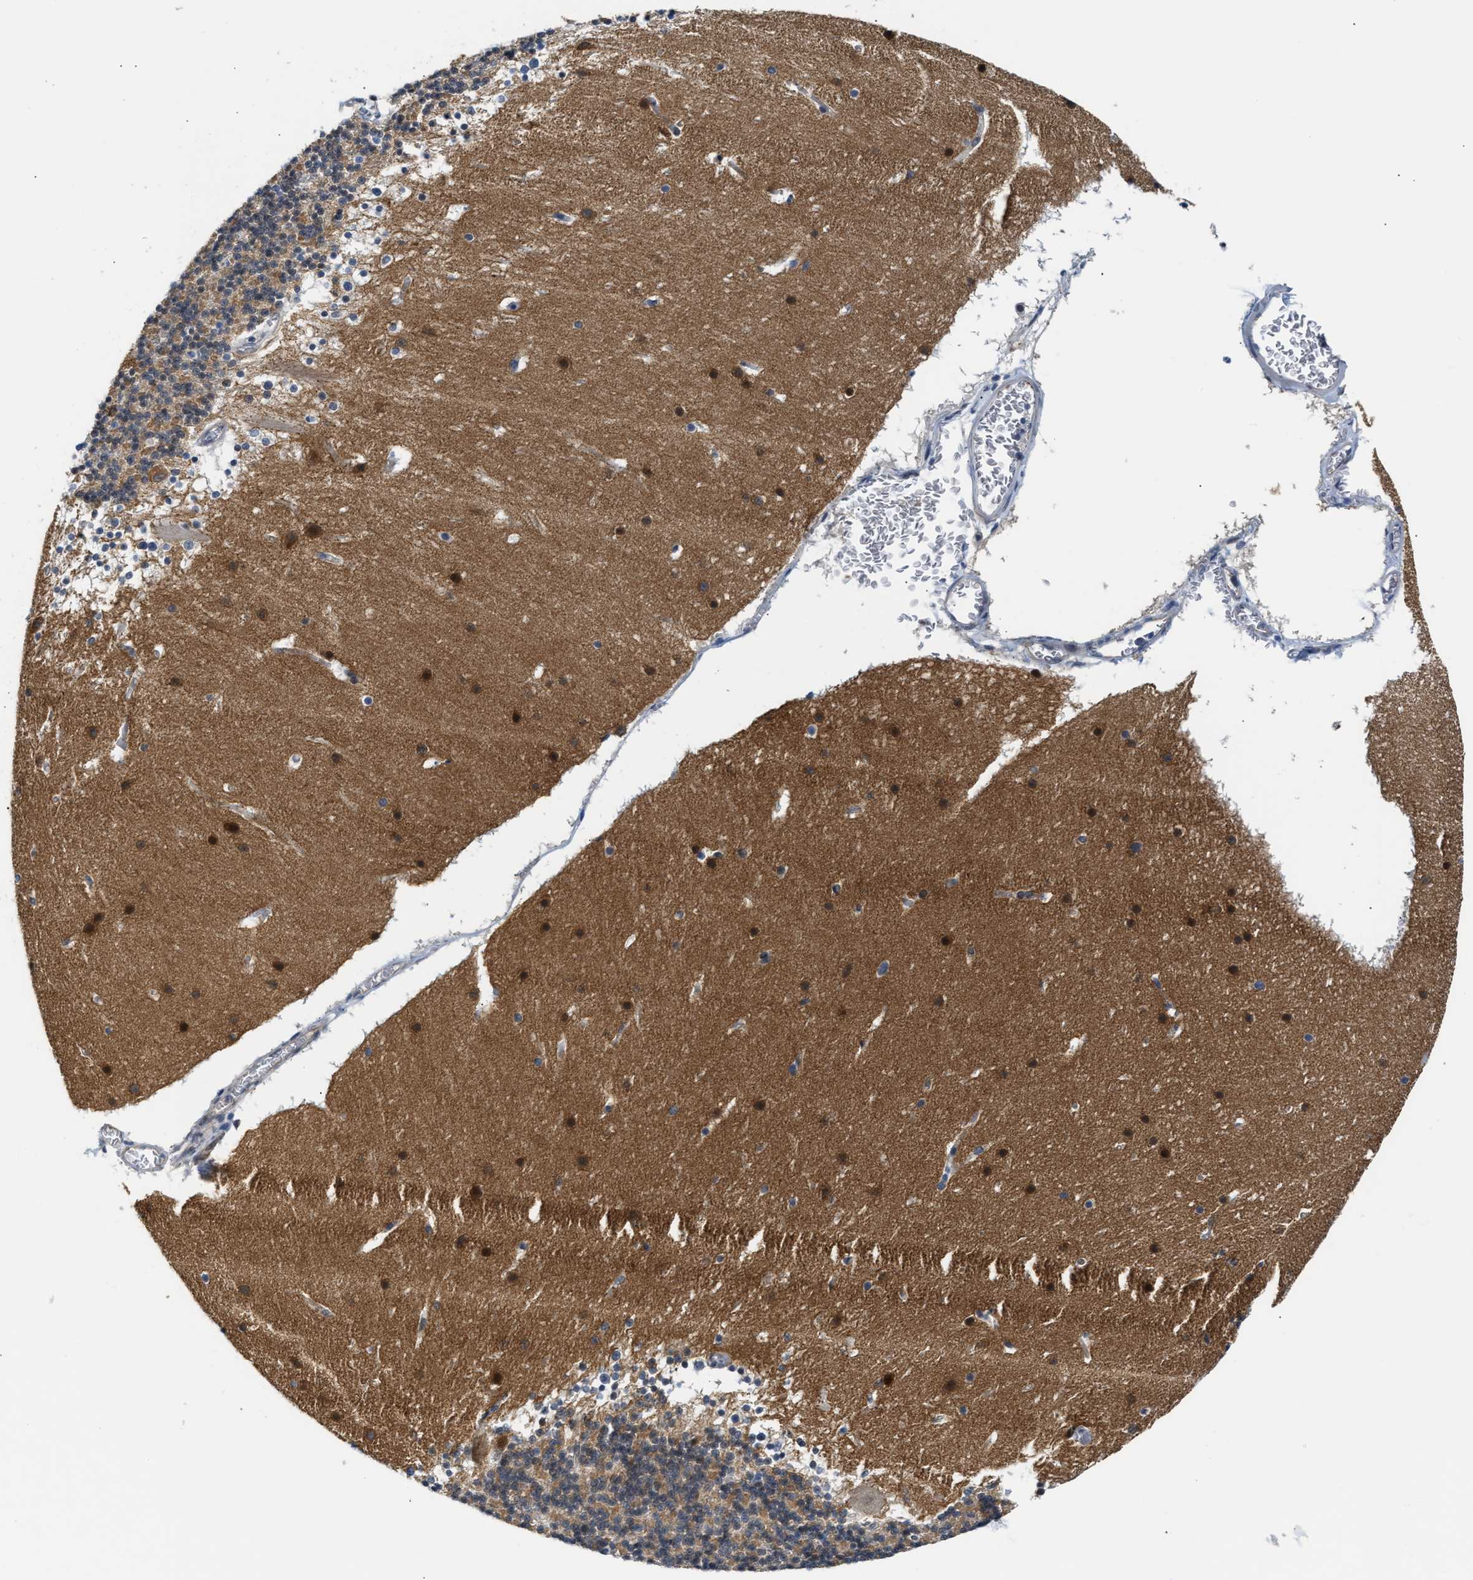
{"staining": {"intensity": "weak", "quantity": "25%-75%", "location": "cytoplasmic/membranous"}, "tissue": "cerebellum", "cell_type": "Cells in granular layer", "image_type": "normal", "snomed": [{"axis": "morphology", "description": "Normal tissue, NOS"}, {"axis": "topography", "description": "Cerebellum"}], "caption": "Immunohistochemical staining of benign human cerebellum demonstrates weak cytoplasmic/membranous protein expression in approximately 25%-75% of cells in granular layer. (DAB (3,3'-diaminobenzidine) IHC, brown staining for protein, blue staining for nuclei).", "gene": "PPM1H", "patient": {"sex": "male", "age": 45}}